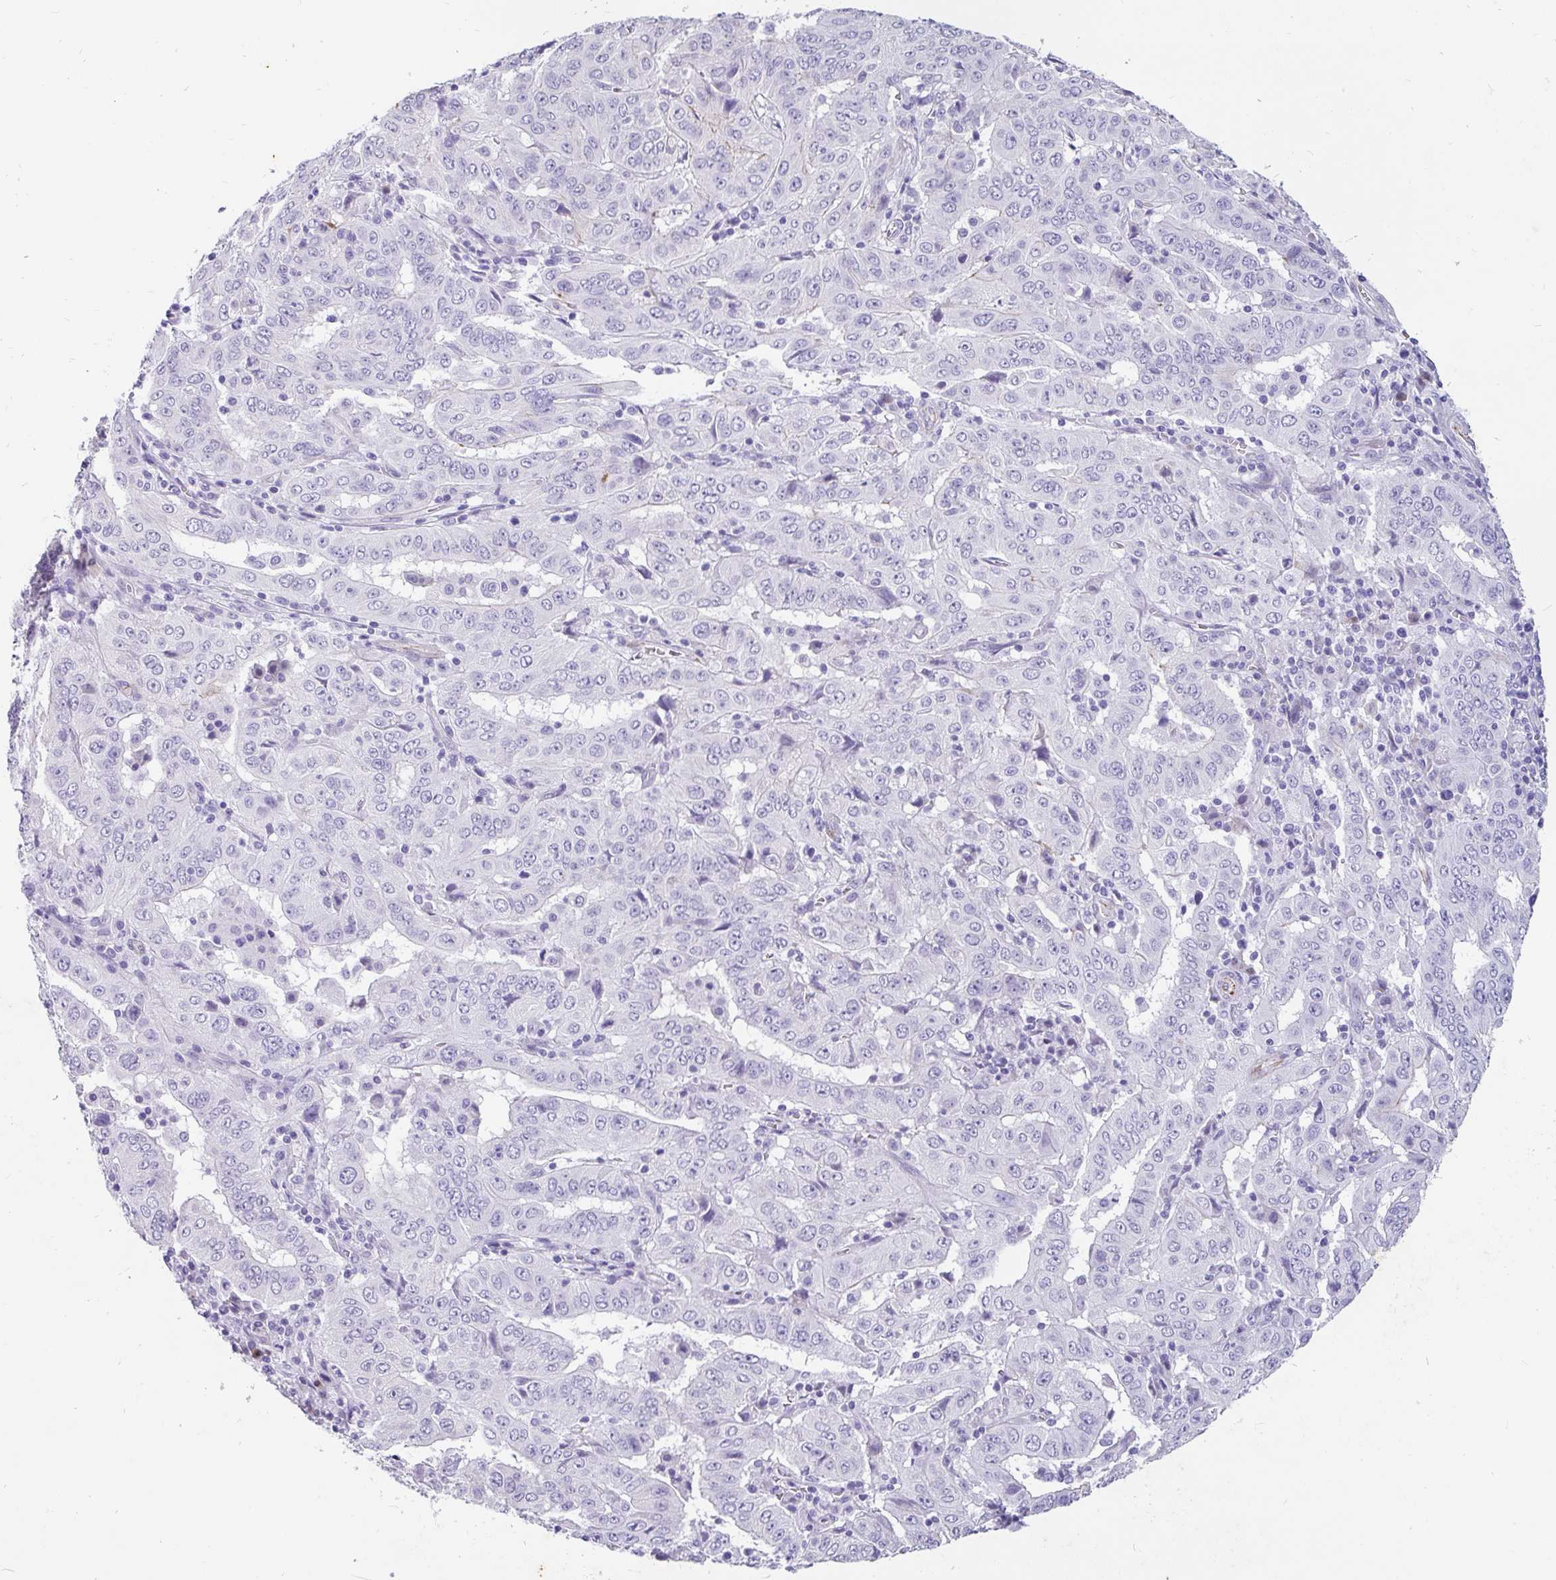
{"staining": {"intensity": "negative", "quantity": "none", "location": "none"}, "tissue": "pancreatic cancer", "cell_type": "Tumor cells", "image_type": "cancer", "snomed": [{"axis": "morphology", "description": "Adenocarcinoma, NOS"}, {"axis": "topography", "description": "Pancreas"}], "caption": "Pancreatic cancer (adenocarcinoma) was stained to show a protein in brown. There is no significant expression in tumor cells. Nuclei are stained in blue.", "gene": "EML5", "patient": {"sex": "male", "age": 63}}